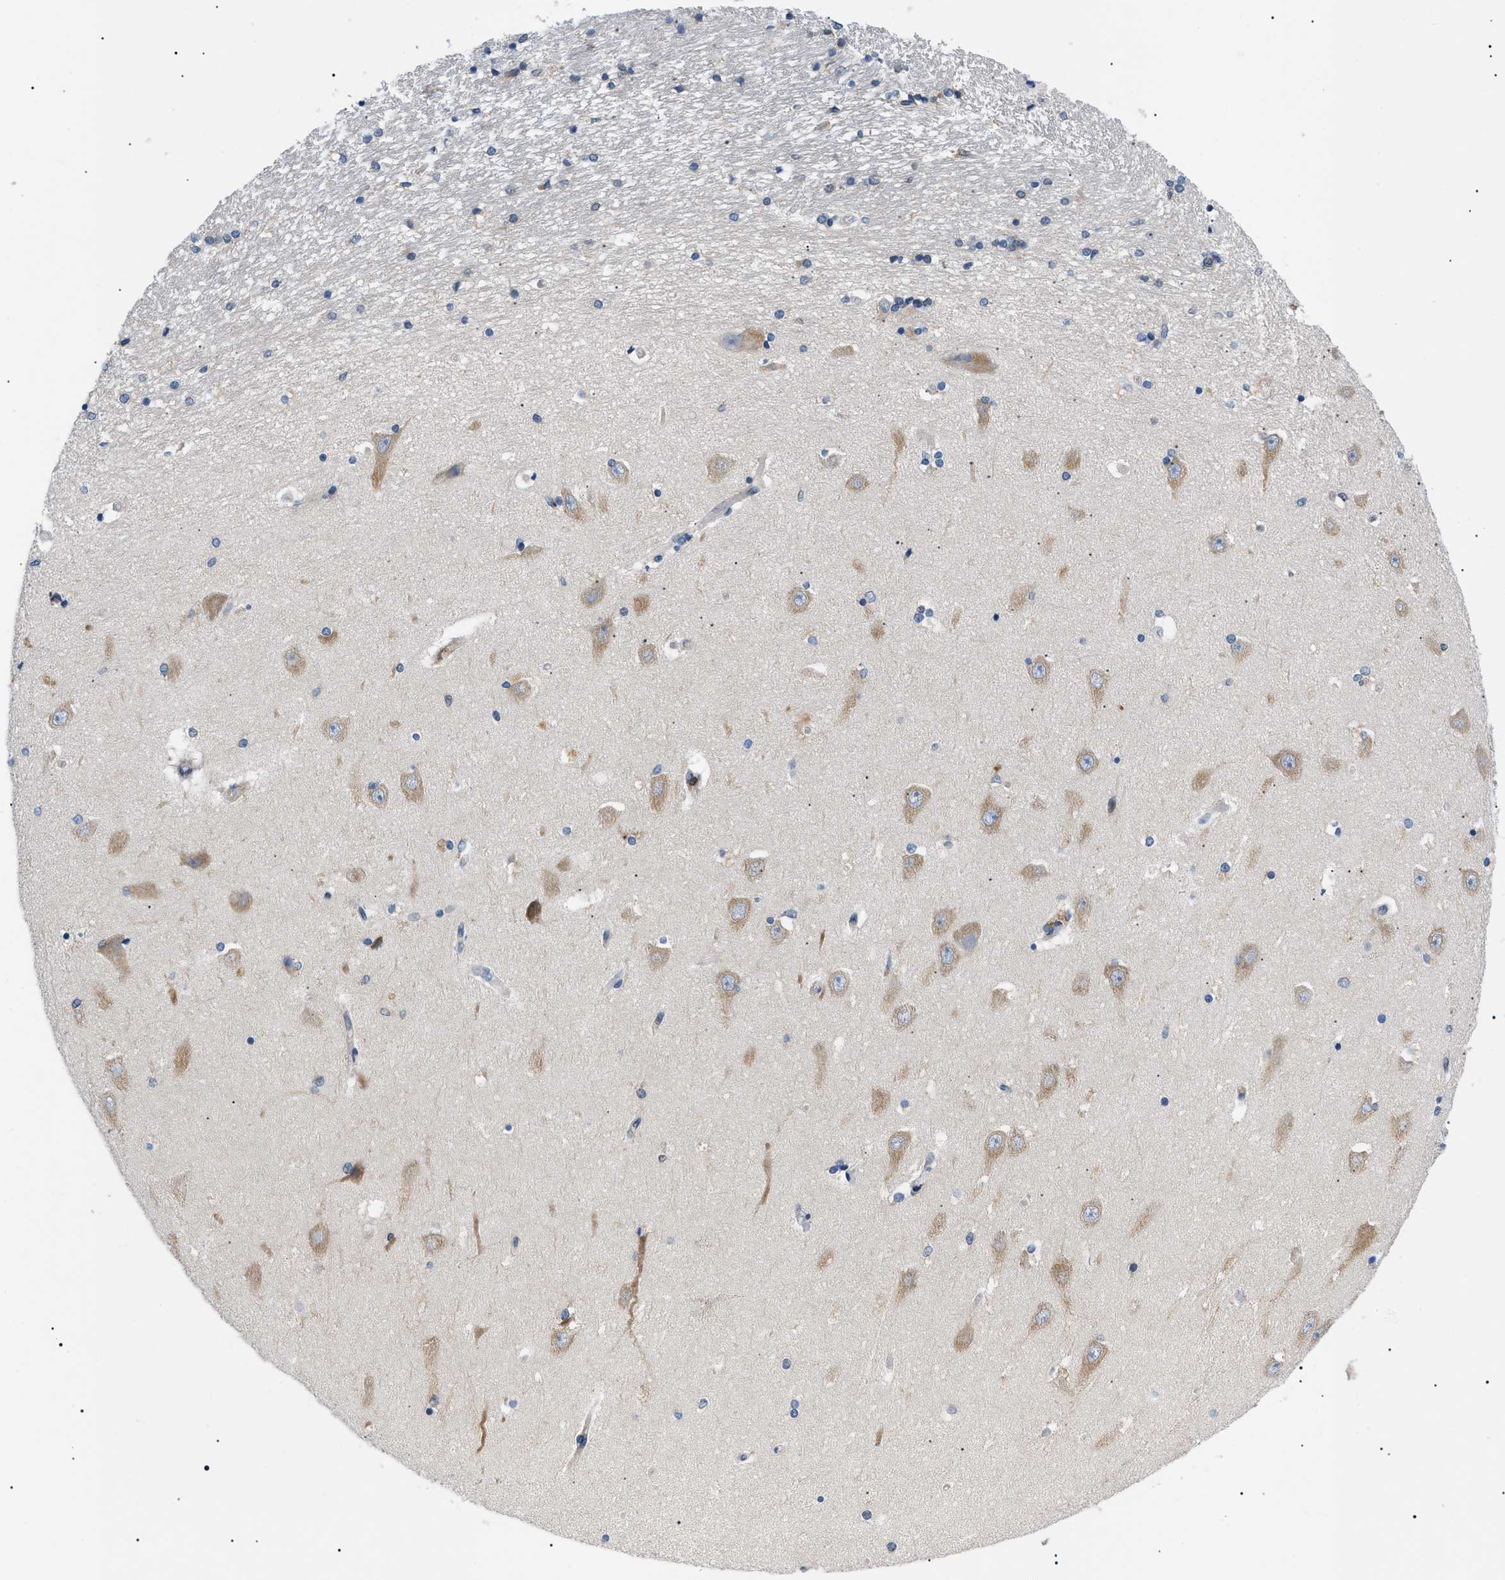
{"staining": {"intensity": "moderate", "quantity": "<25%", "location": "cytoplasmic/membranous"}, "tissue": "hippocampus", "cell_type": "Glial cells", "image_type": "normal", "snomed": [{"axis": "morphology", "description": "Normal tissue, NOS"}, {"axis": "topography", "description": "Hippocampus"}], "caption": "Immunohistochemical staining of benign human hippocampus reveals moderate cytoplasmic/membranous protein expression in about <25% of glial cells.", "gene": "DERL1", "patient": {"sex": "female", "age": 54}}